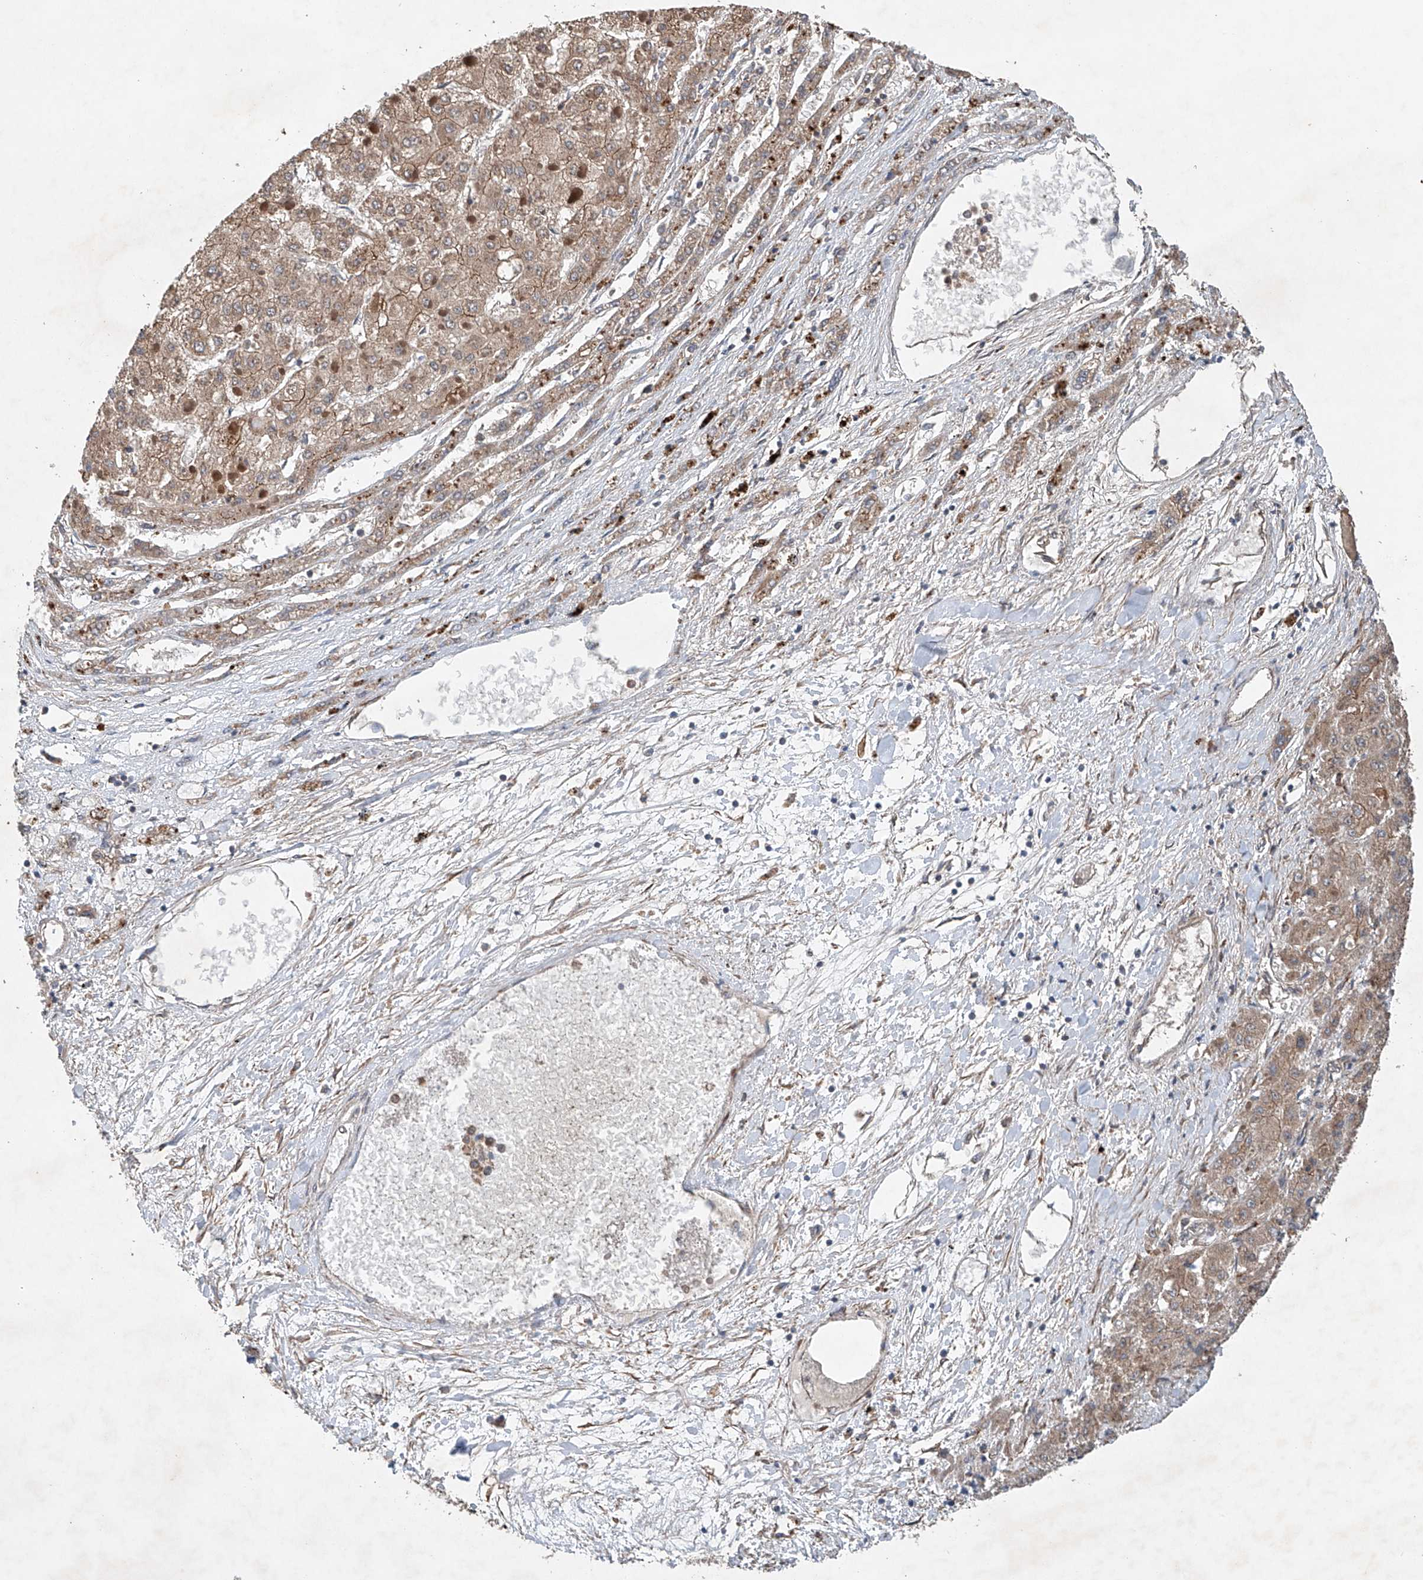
{"staining": {"intensity": "weak", "quantity": ">75%", "location": "cytoplasmic/membranous"}, "tissue": "liver cancer", "cell_type": "Tumor cells", "image_type": "cancer", "snomed": [{"axis": "morphology", "description": "Carcinoma, Hepatocellular, NOS"}, {"axis": "topography", "description": "Liver"}], "caption": "Protein expression analysis of liver cancer (hepatocellular carcinoma) reveals weak cytoplasmic/membranous positivity in approximately >75% of tumor cells.", "gene": "CEP85L", "patient": {"sex": "female", "age": 73}}